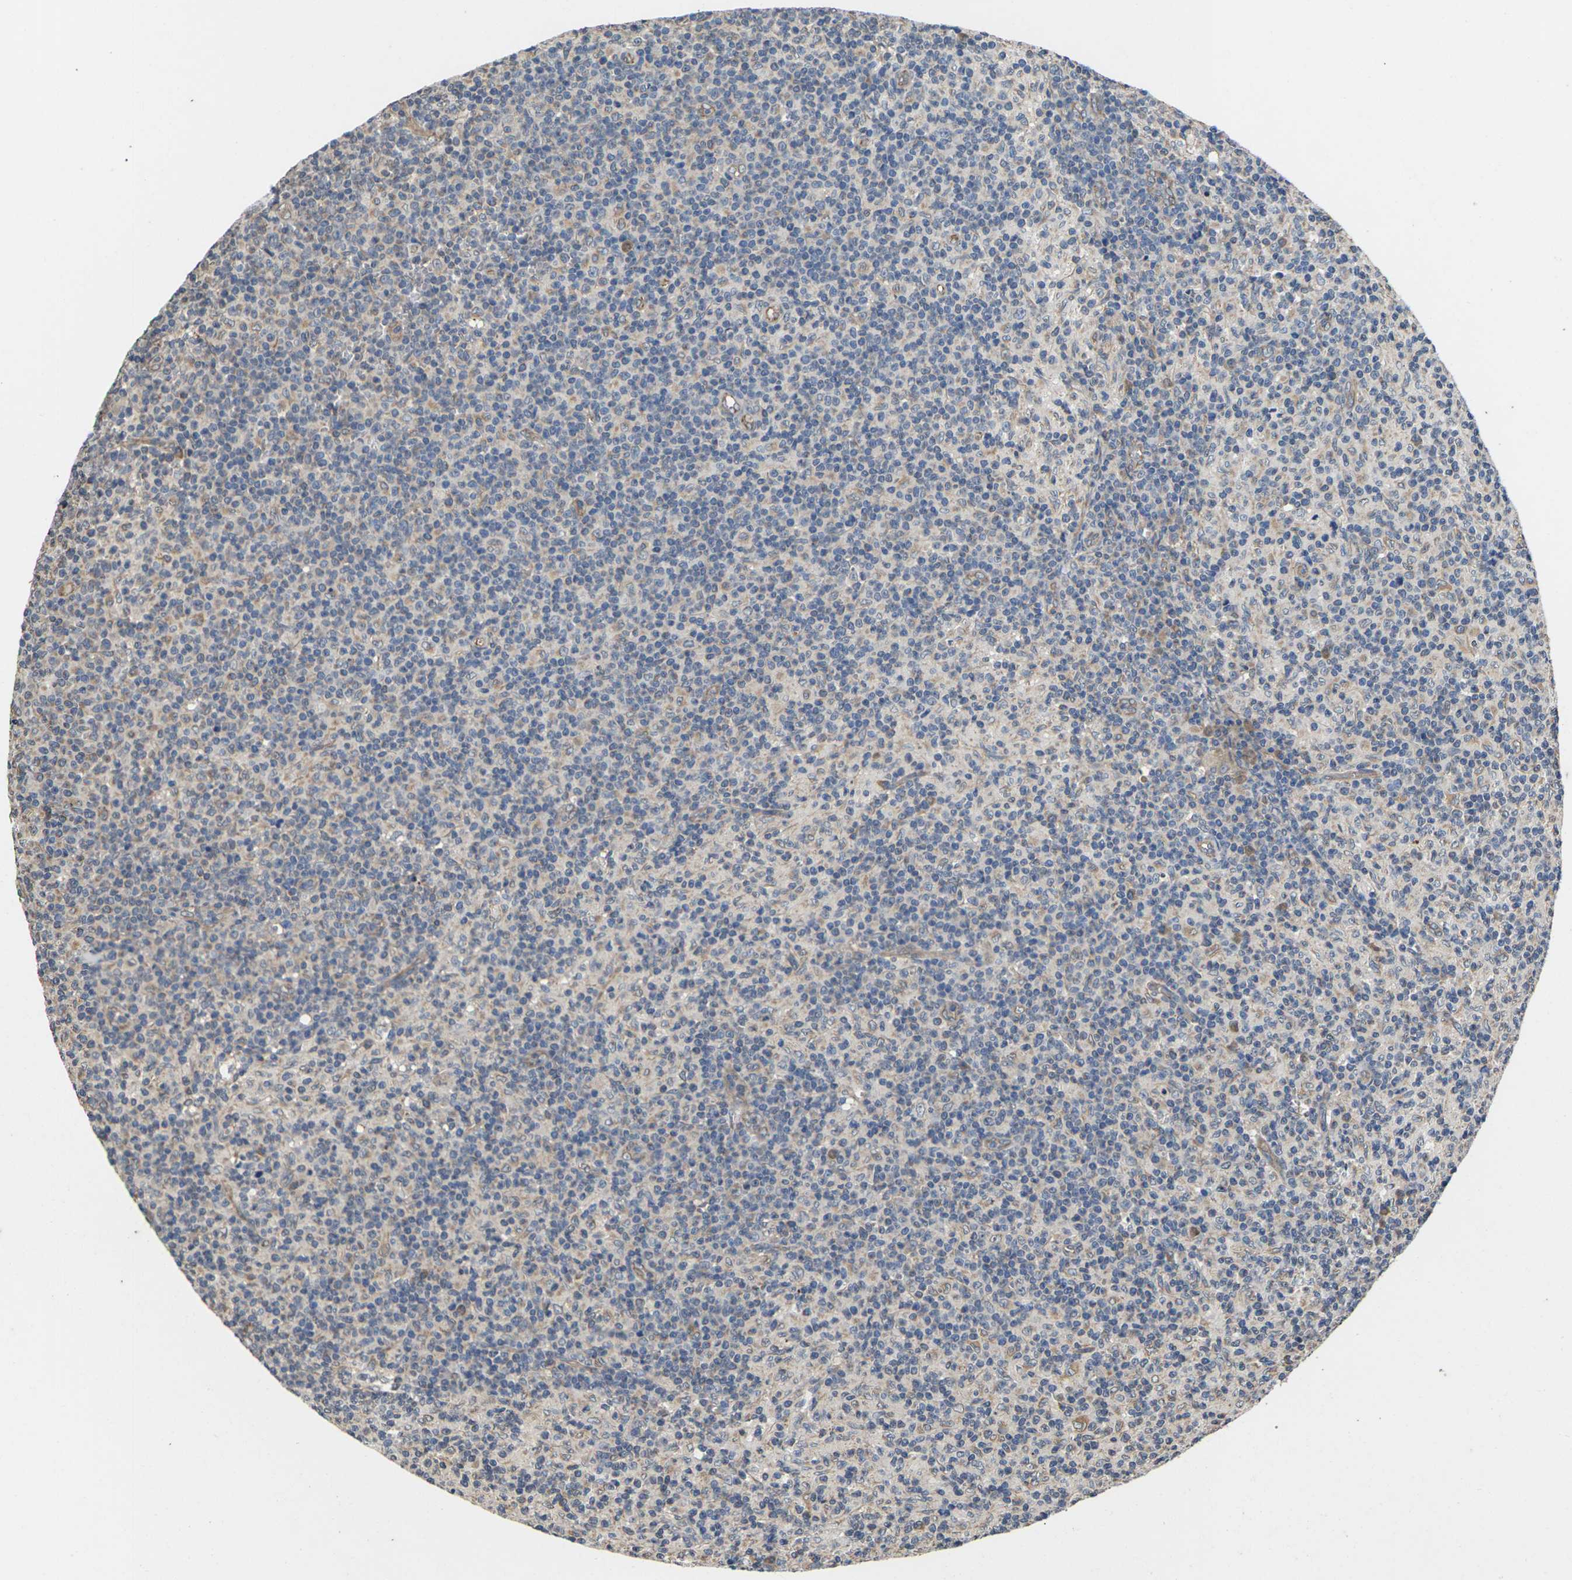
{"staining": {"intensity": "weak", "quantity": "<25%", "location": "cytoplasmic/membranous"}, "tissue": "lymph node", "cell_type": "Germinal center cells", "image_type": "normal", "snomed": [{"axis": "morphology", "description": "Normal tissue, NOS"}, {"axis": "morphology", "description": "Inflammation, NOS"}, {"axis": "topography", "description": "Lymph node"}], "caption": "DAB (3,3'-diaminobenzidine) immunohistochemical staining of normal lymph node shows no significant staining in germinal center cells. Nuclei are stained in blue.", "gene": "DKK2", "patient": {"sex": "male", "age": 55}}